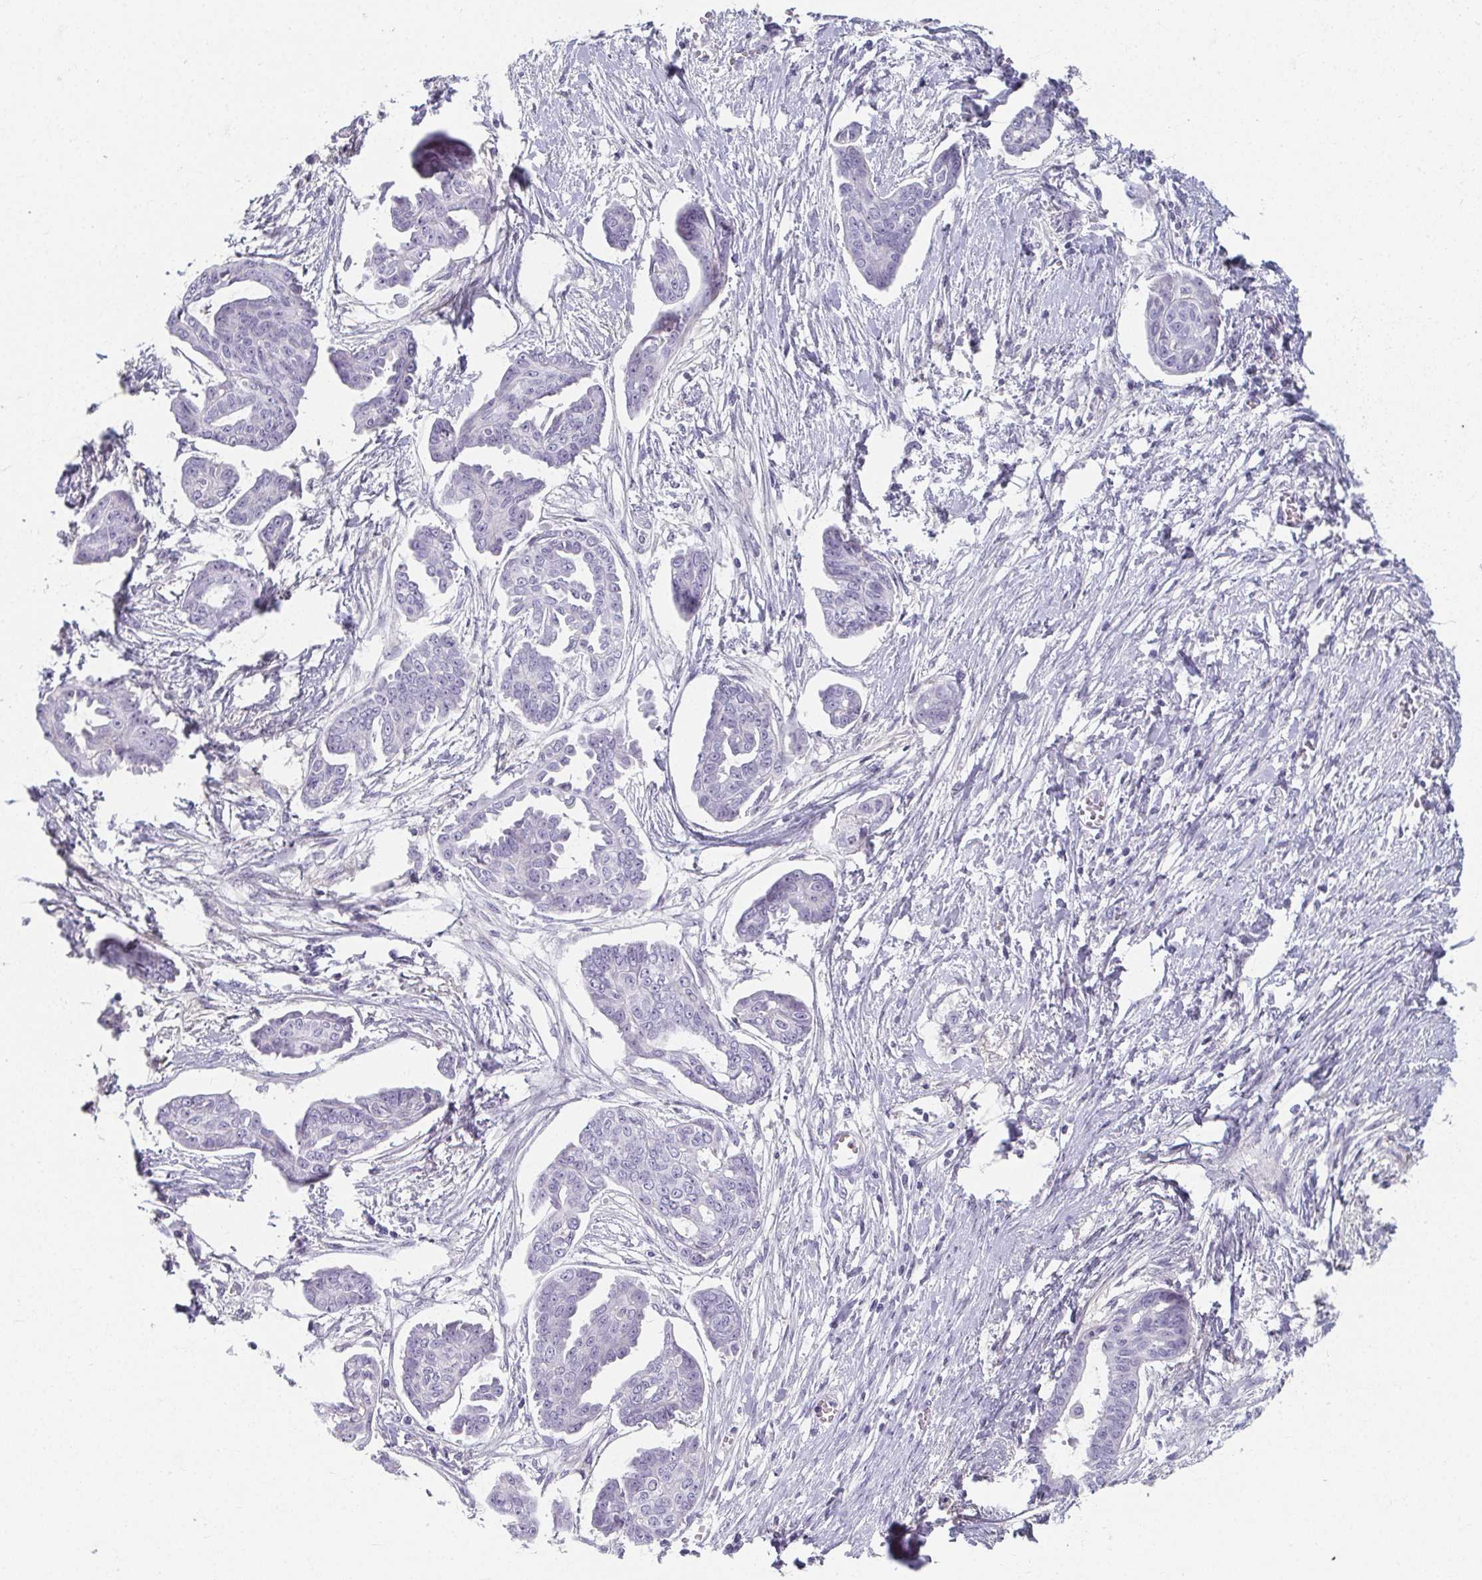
{"staining": {"intensity": "negative", "quantity": "none", "location": "none"}, "tissue": "ovarian cancer", "cell_type": "Tumor cells", "image_type": "cancer", "snomed": [{"axis": "morphology", "description": "Cystadenocarcinoma, serous, NOS"}, {"axis": "topography", "description": "Ovary"}], "caption": "Ovarian cancer (serous cystadenocarcinoma) was stained to show a protein in brown. There is no significant staining in tumor cells. (DAB (3,3'-diaminobenzidine) immunohistochemistry, high magnification).", "gene": "CAMKV", "patient": {"sex": "female", "age": 71}}